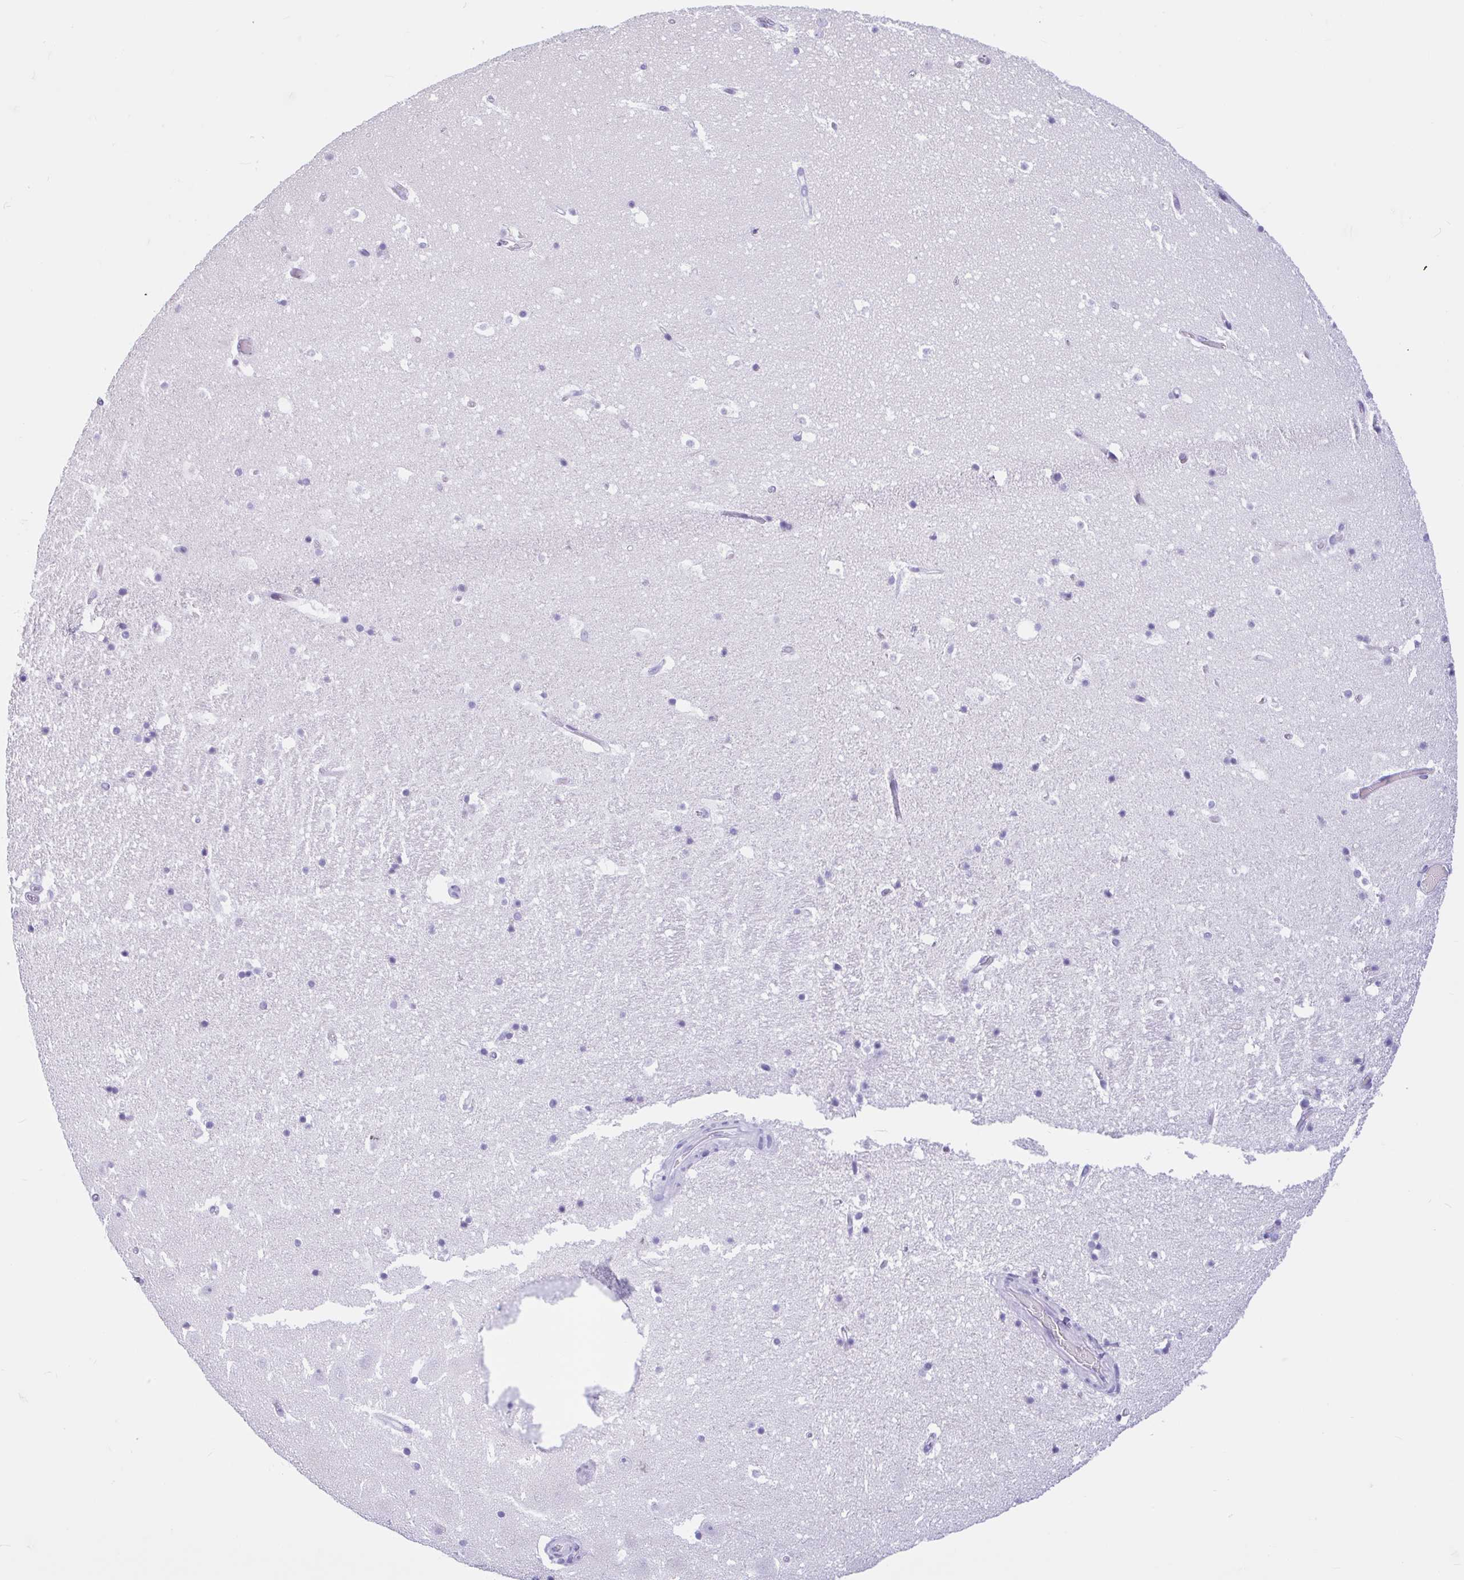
{"staining": {"intensity": "negative", "quantity": "none", "location": "none"}, "tissue": "hippocampus", "cell_type": "Glial cells", "image_type": "normal", "snomed": [{"axis": "morphology", "description": "Normal tissue, NOS"}, {"axis": "topography", "description": "Hippocampus"}], "caption": "An image of hippocampus stained for a protein displays no brown staining in glial cells. (DAB (3,3'-diaminobenzidine) IHC visualized using brightfield microscopy, high magnification).", "gene": "ZNF319", "patient": {"sex": "female", "age": 42}}